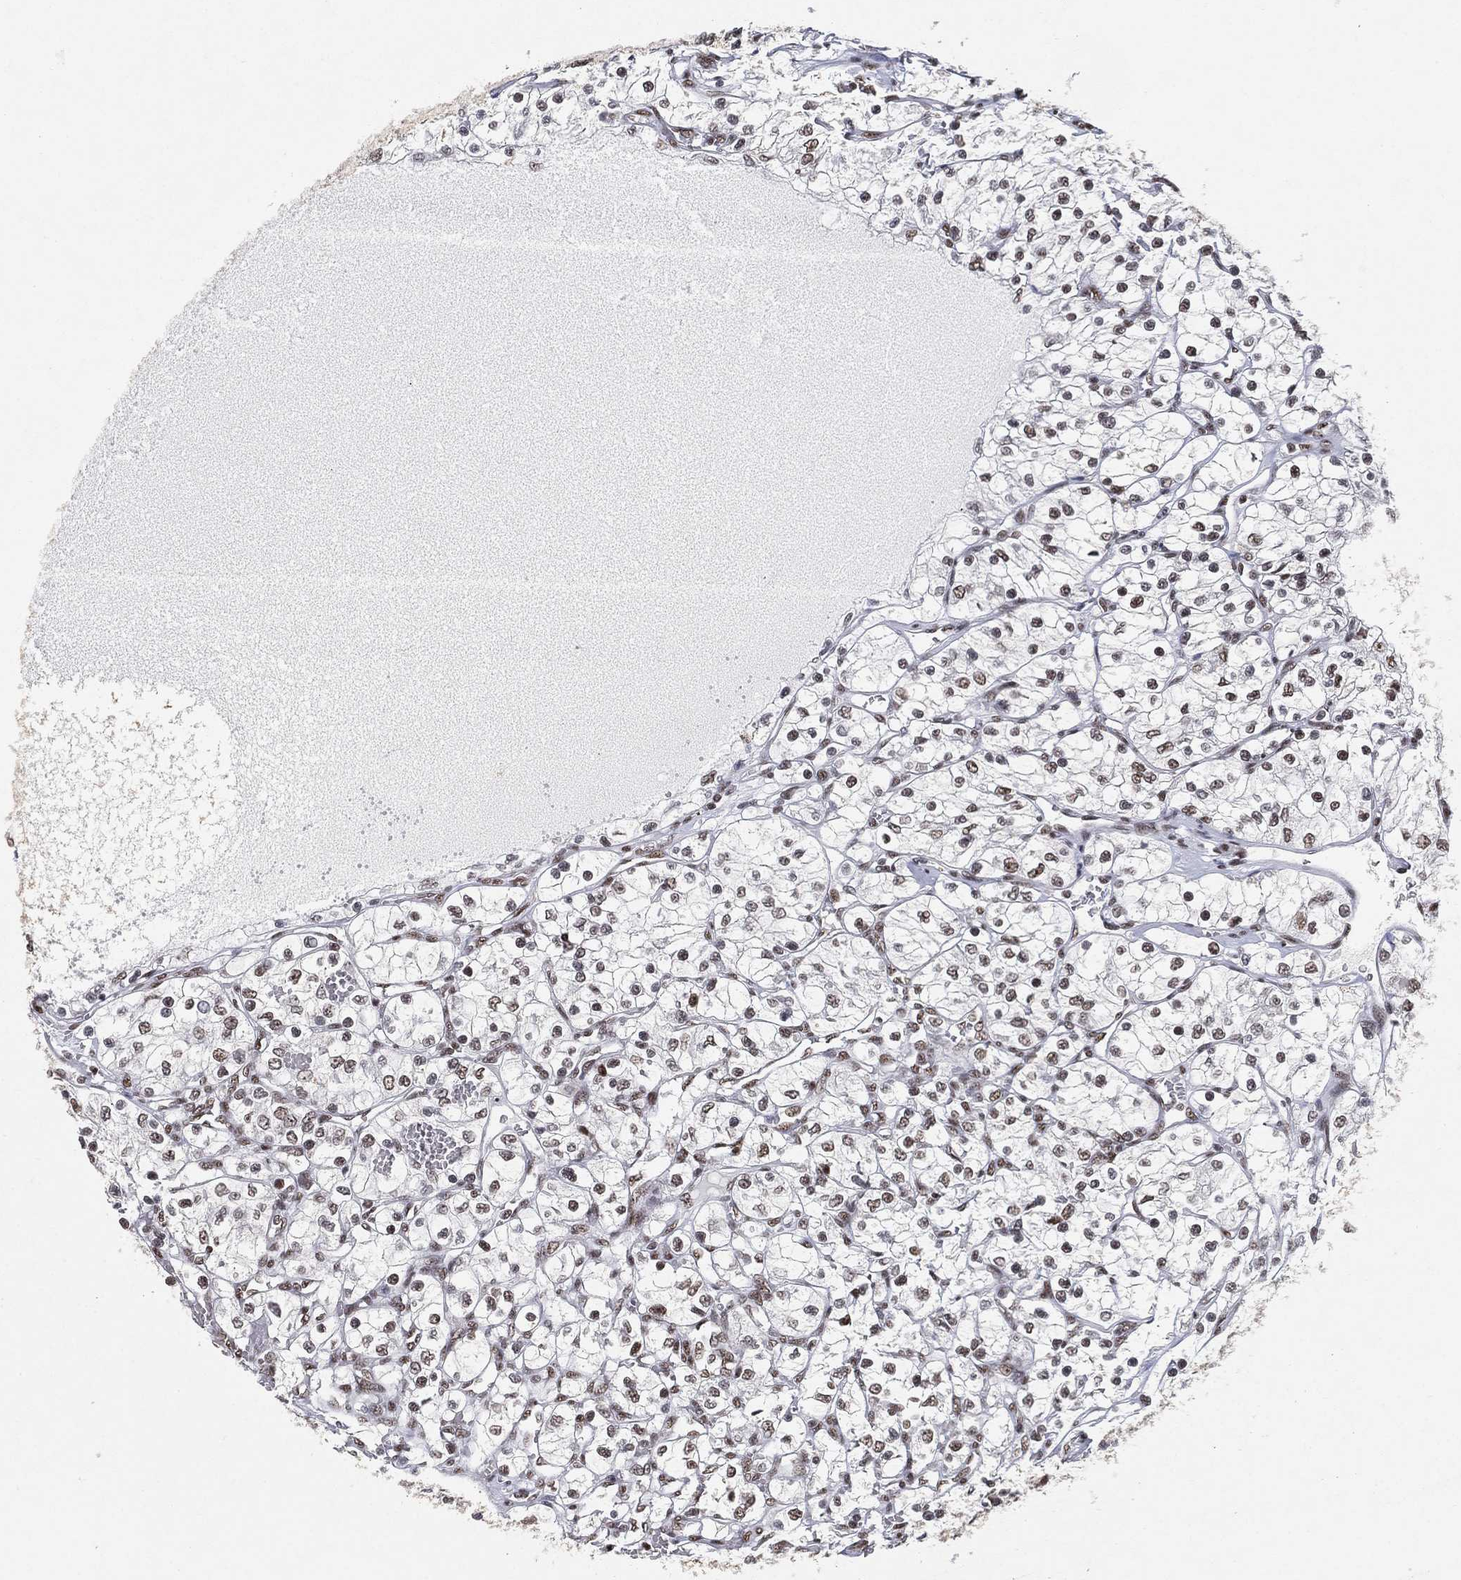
{"staining": {"intensity": "weak", "quantity": ">75%", "location": "nuclear"}, "tissue": "renal cancer", "cell_type": "Tumor cells", "image_type": "cancer", "snomed": [{"axis": "morphology", "description": "Adenocarcinoma, NOS"}, {"axis": "topography", "description": "Kidney"}], "caption": "Tumor cells display weak nuclear positivity in about >75% of cells in renal cancer (adenocarcinoma).", "gene": "DDX27", "patient": {"sex": "female", "age": 69}}